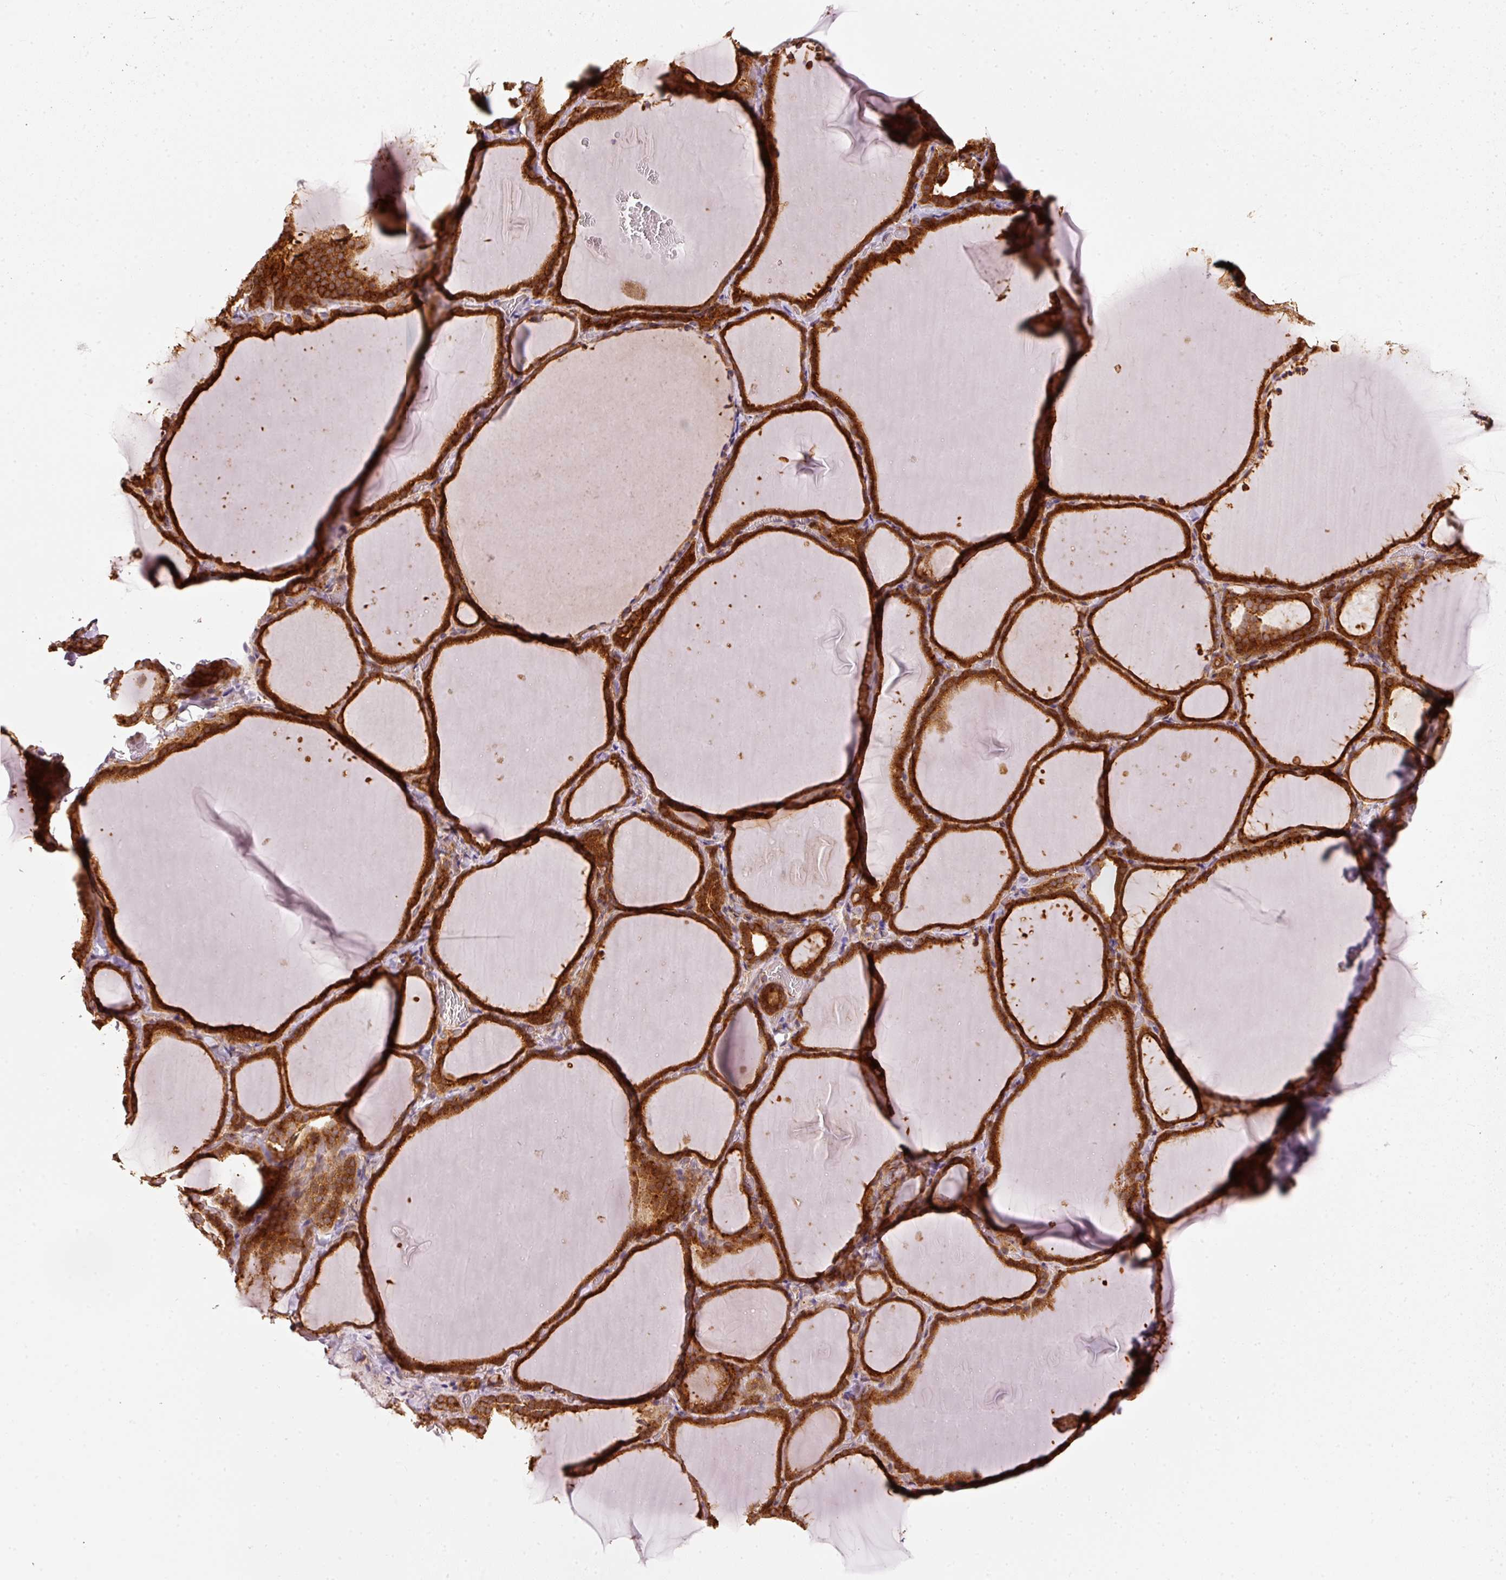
{"staining": {"intensity": "strong", "quantity": ">75%", "location": "cytoplasmic/membranous"}, "tissue": "thyroid gland", "cell_type": "Glandular cells", "image_type": "normal", "snomed": [{"axis": "morphology", "description": "Normal tissue, NOS"}, {"axis": "topography", "description": "Thyroid gland"}], "caption": "Immunohistochemical staining of benign thyroid gland reveals >75% levels of strong cytoplasmic/membranous protein staining in about >75% of glandular cells. (DAB = brown stain, brightfield microscopy at high magnification).", "gene": "MTHFD1L", "patient": {"sex": "female", "age": 22}}